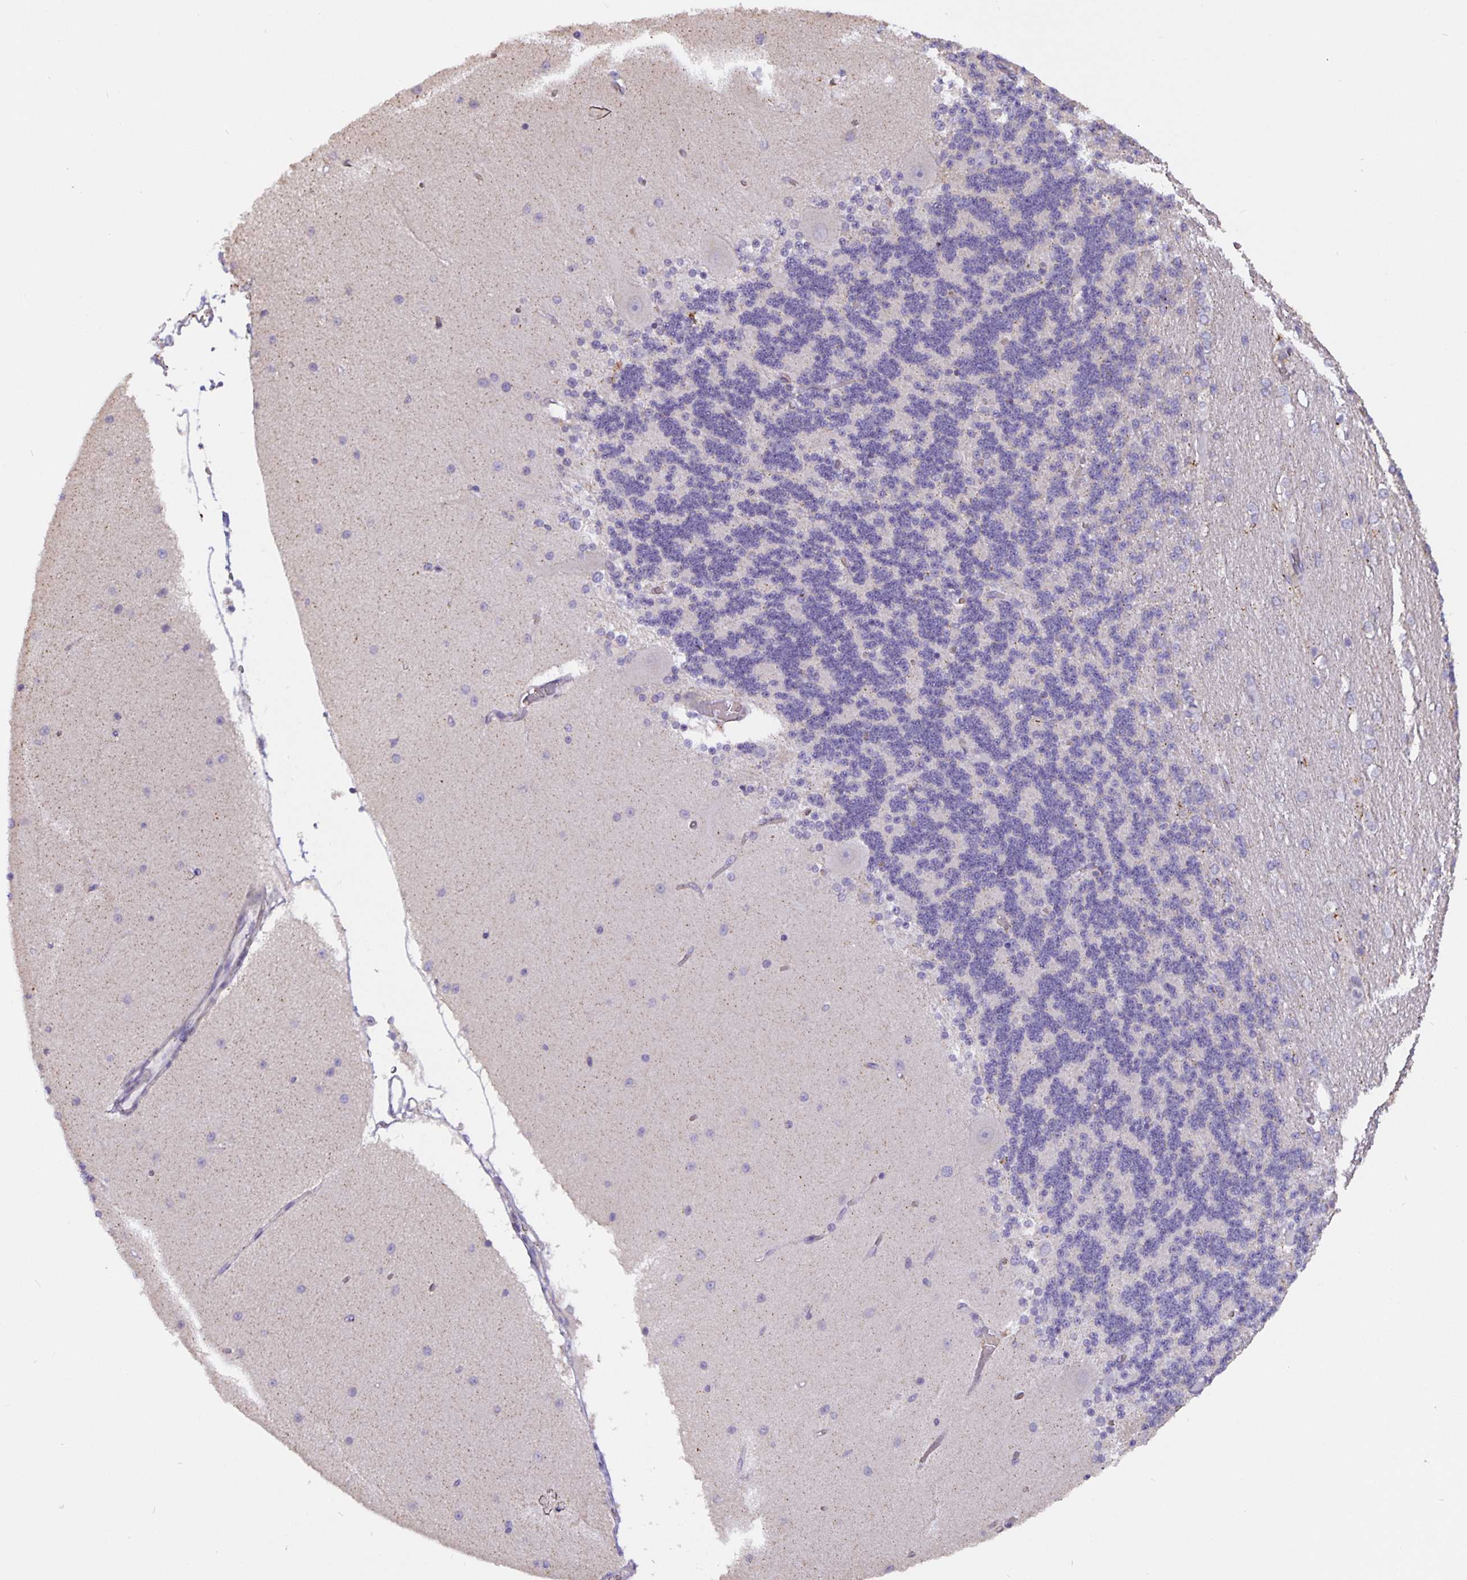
{"staining": {"intensity": "negative", "quantity": "none", "location": "none"}, "tissue": "cerebellum", "cell_type": "Cells in granular layer", "image_type": "normal", "snomed": [{"axis": "morphology", "description": "Normal tissue, NOS"}, {"axis": "topography", "description": "Cerebellum"}], "caption": "This image is of benign cerebellum stained with immunohistochemistry to label a protein in brown with the nuclei are counter-stained blue. There is no positivity in cells in granular layer. (DAB immunohistochemistry (IHC), high magnification).", "gene": "TMEM71", "patient": {"sex": "female", "age": 54}}